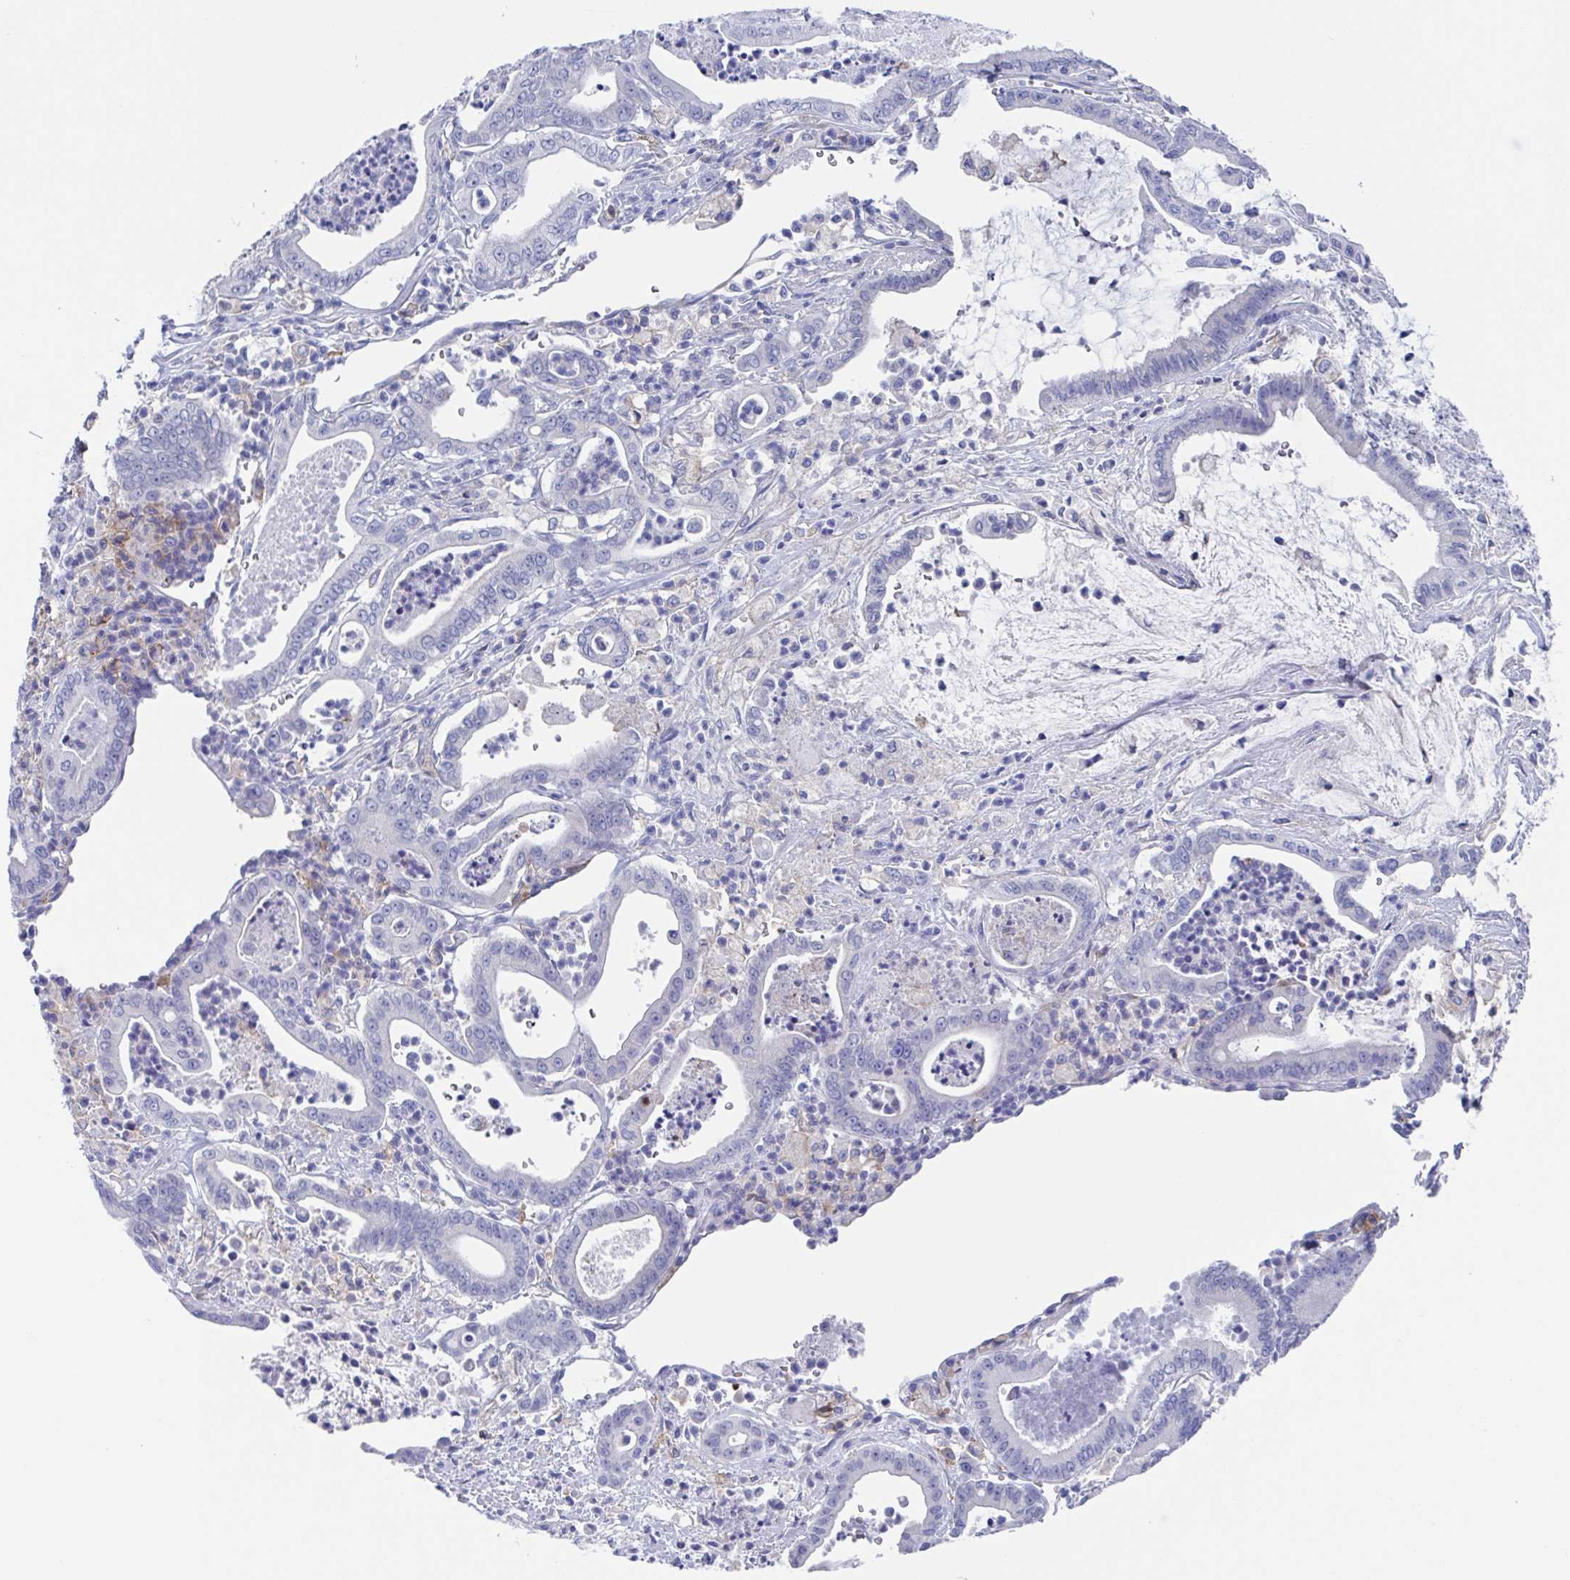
{"staining": {"intensity": "negative", "quantity": "none", "location": "none"}, "tissue": "pancreatic cancer", "cell_type": "Tumor cells", "image_type": "cancer", "snomed": [{"axis": "morphology", "description": "Adenocarcinoma, NOS"}, {"axis": "topography", "description": "Pancreas"}], "caption": "DAB (3,3'-diaminobenzidine) immunohistochemical staining of human pancreatic cancer reveals no significant expression in tumor cells.", "gene": "FCGR3A", "patient": {"sex": "male", "age": 71}}